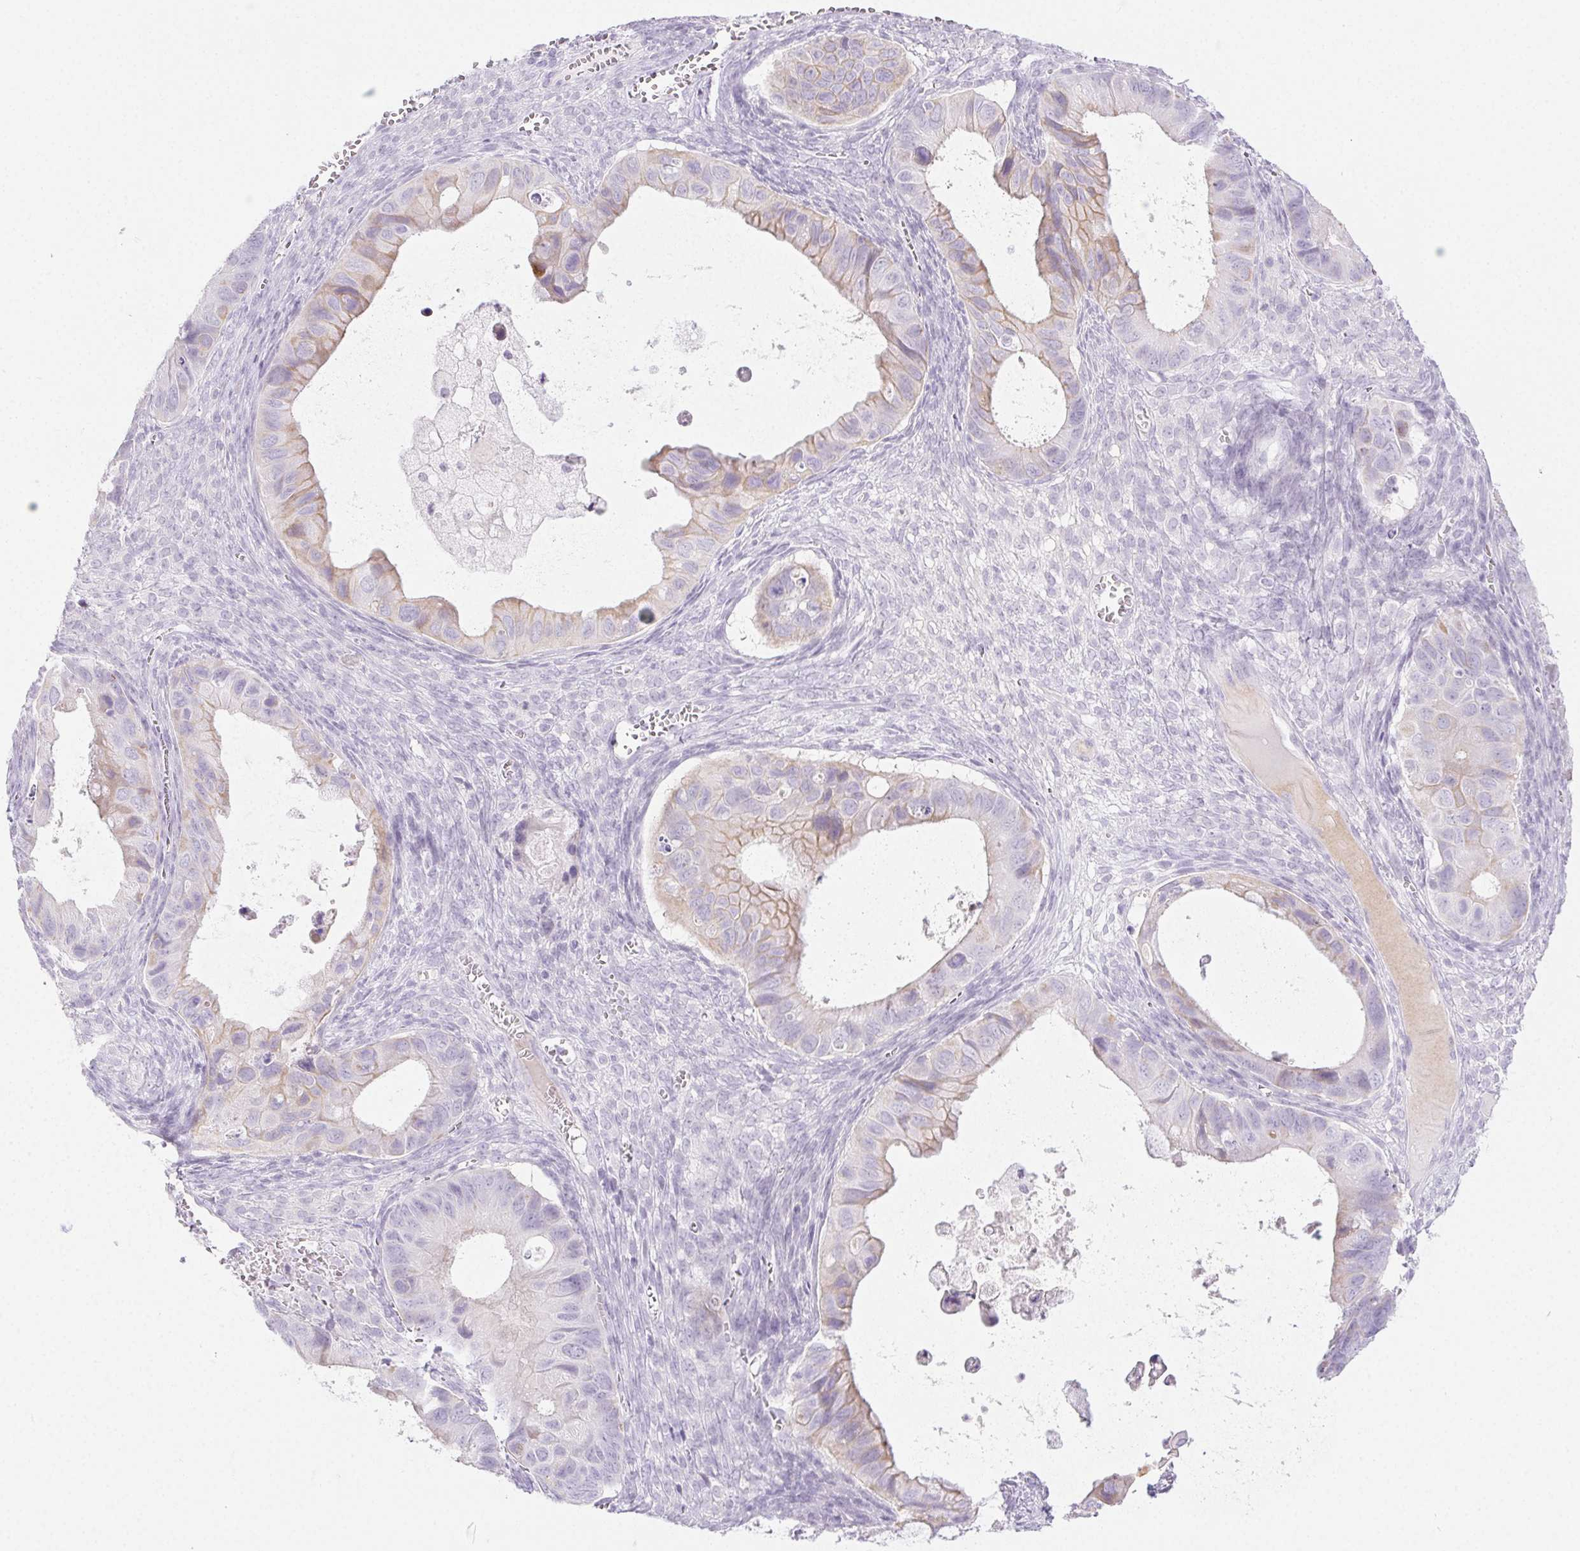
{"staining": {"intensity": "weak", "quantity": "<25%", "location": "cytoplasmic/membranous"}, "tissue": "ovarian cancer", "cell_type": "Tumor cells", "image_type": "cancer", "snomed": [{"axis": "morphology", "description": "Cystadenocarcinoma, mucinous, NOS"}, {"axis": "topography", "description": "Ovary"}], "caption": "IHC of human ovarian cancer (mucinous cystadenocarcinoma) reveals no staining in tumor cells.", "gene": "PI3", "patient": {"sex": "female", "age": 64}}